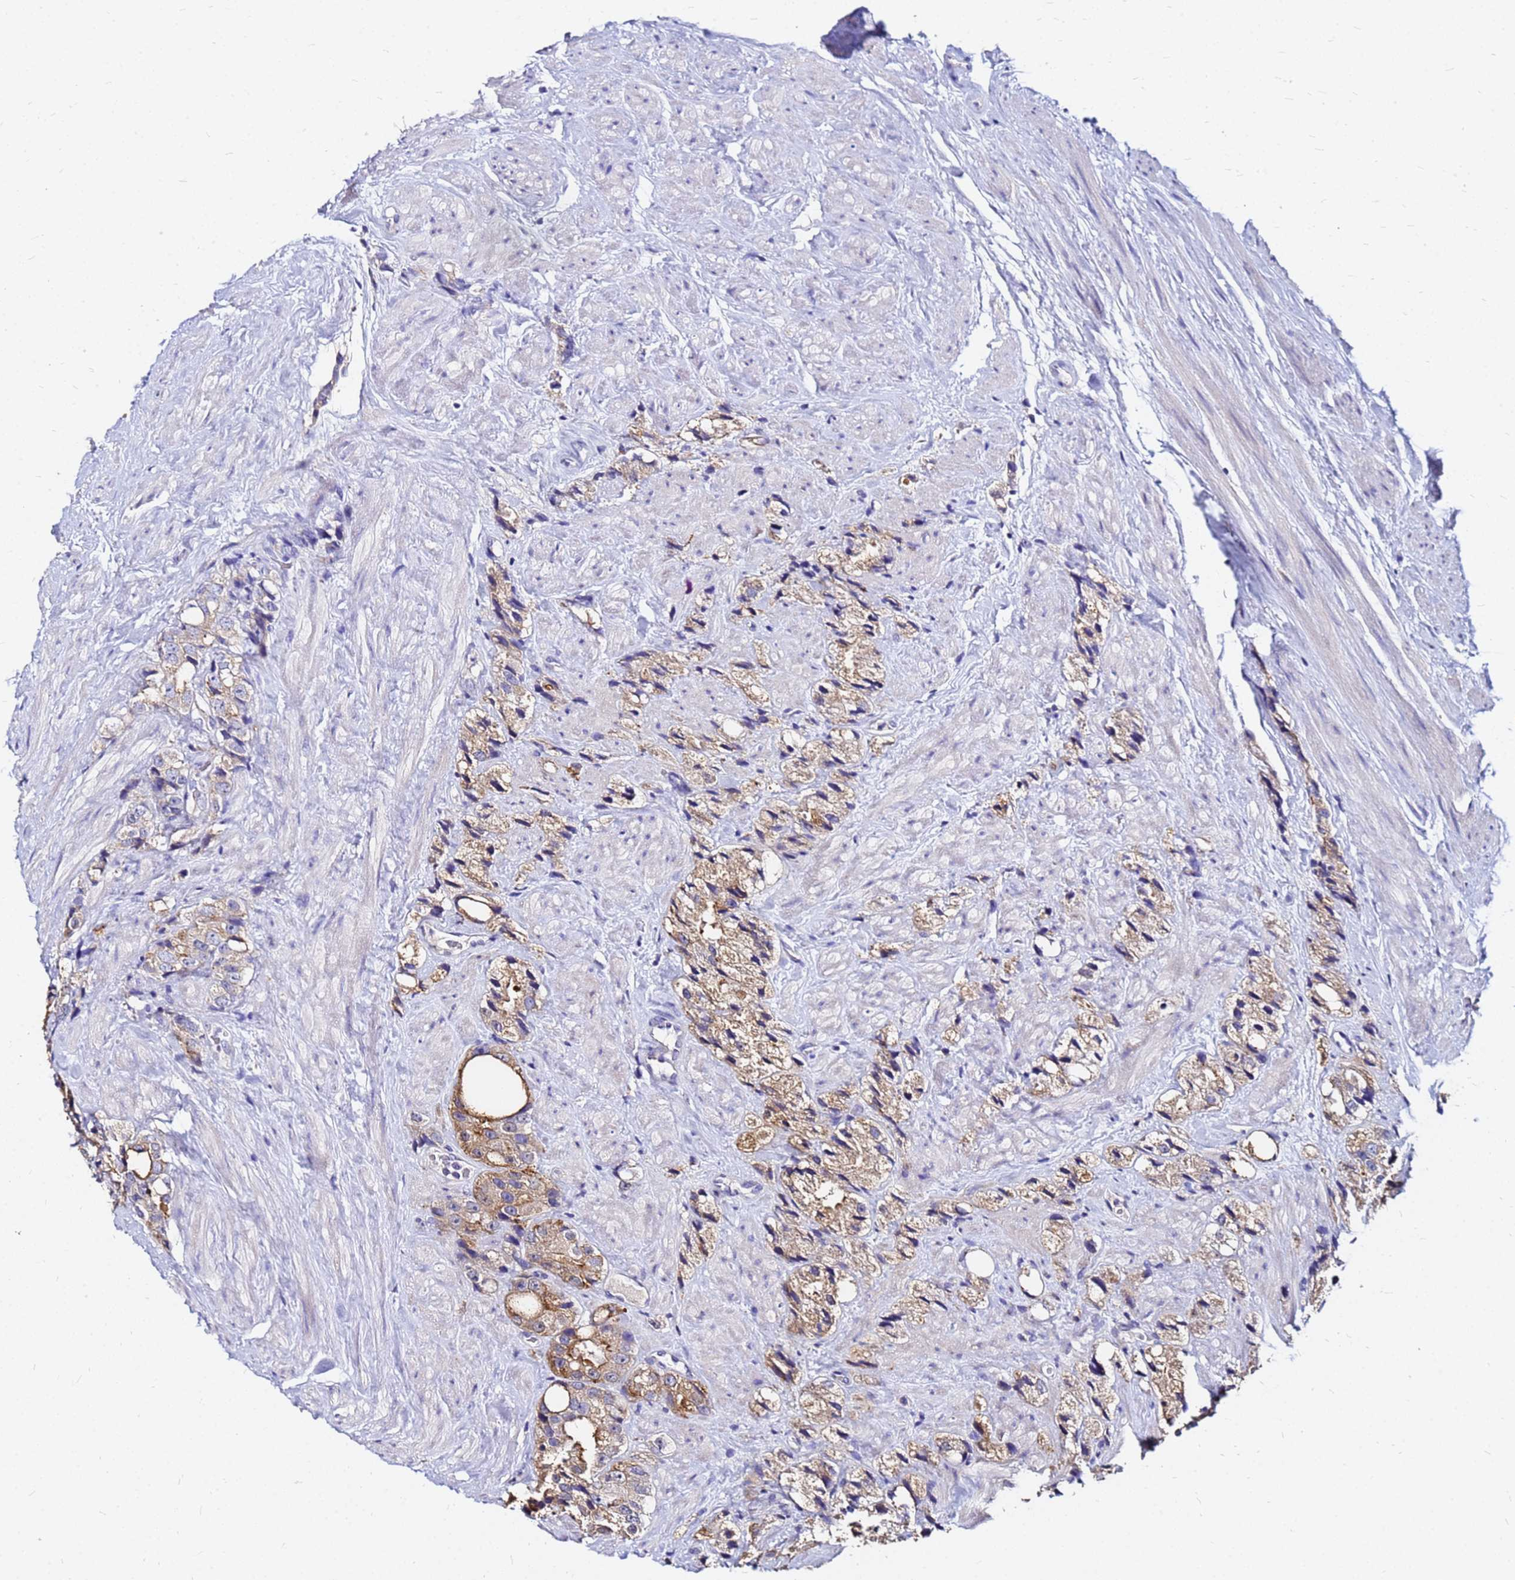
{"staining": {"intensity": "moderate", "quantity": "25%-75%", "location": "cytoplasmic/membranous"}, "tissue": "prostate cancer", "cell_type": "Tumor cells", "image_type": "cancer", "snomed": [{"axis": "morphology", "description": "Adenocarcinoma, NOS"}, {"axis": "topography", "description": "Prostate"}], "caption": "A histopathology image of human prostate adenocarcinoma stained for a protein reveals moderate cytoplasmic/membranous brown staining in tumor cells.", "gene": "FAM183A", "patient": {"sex": "male", "age": 79}}